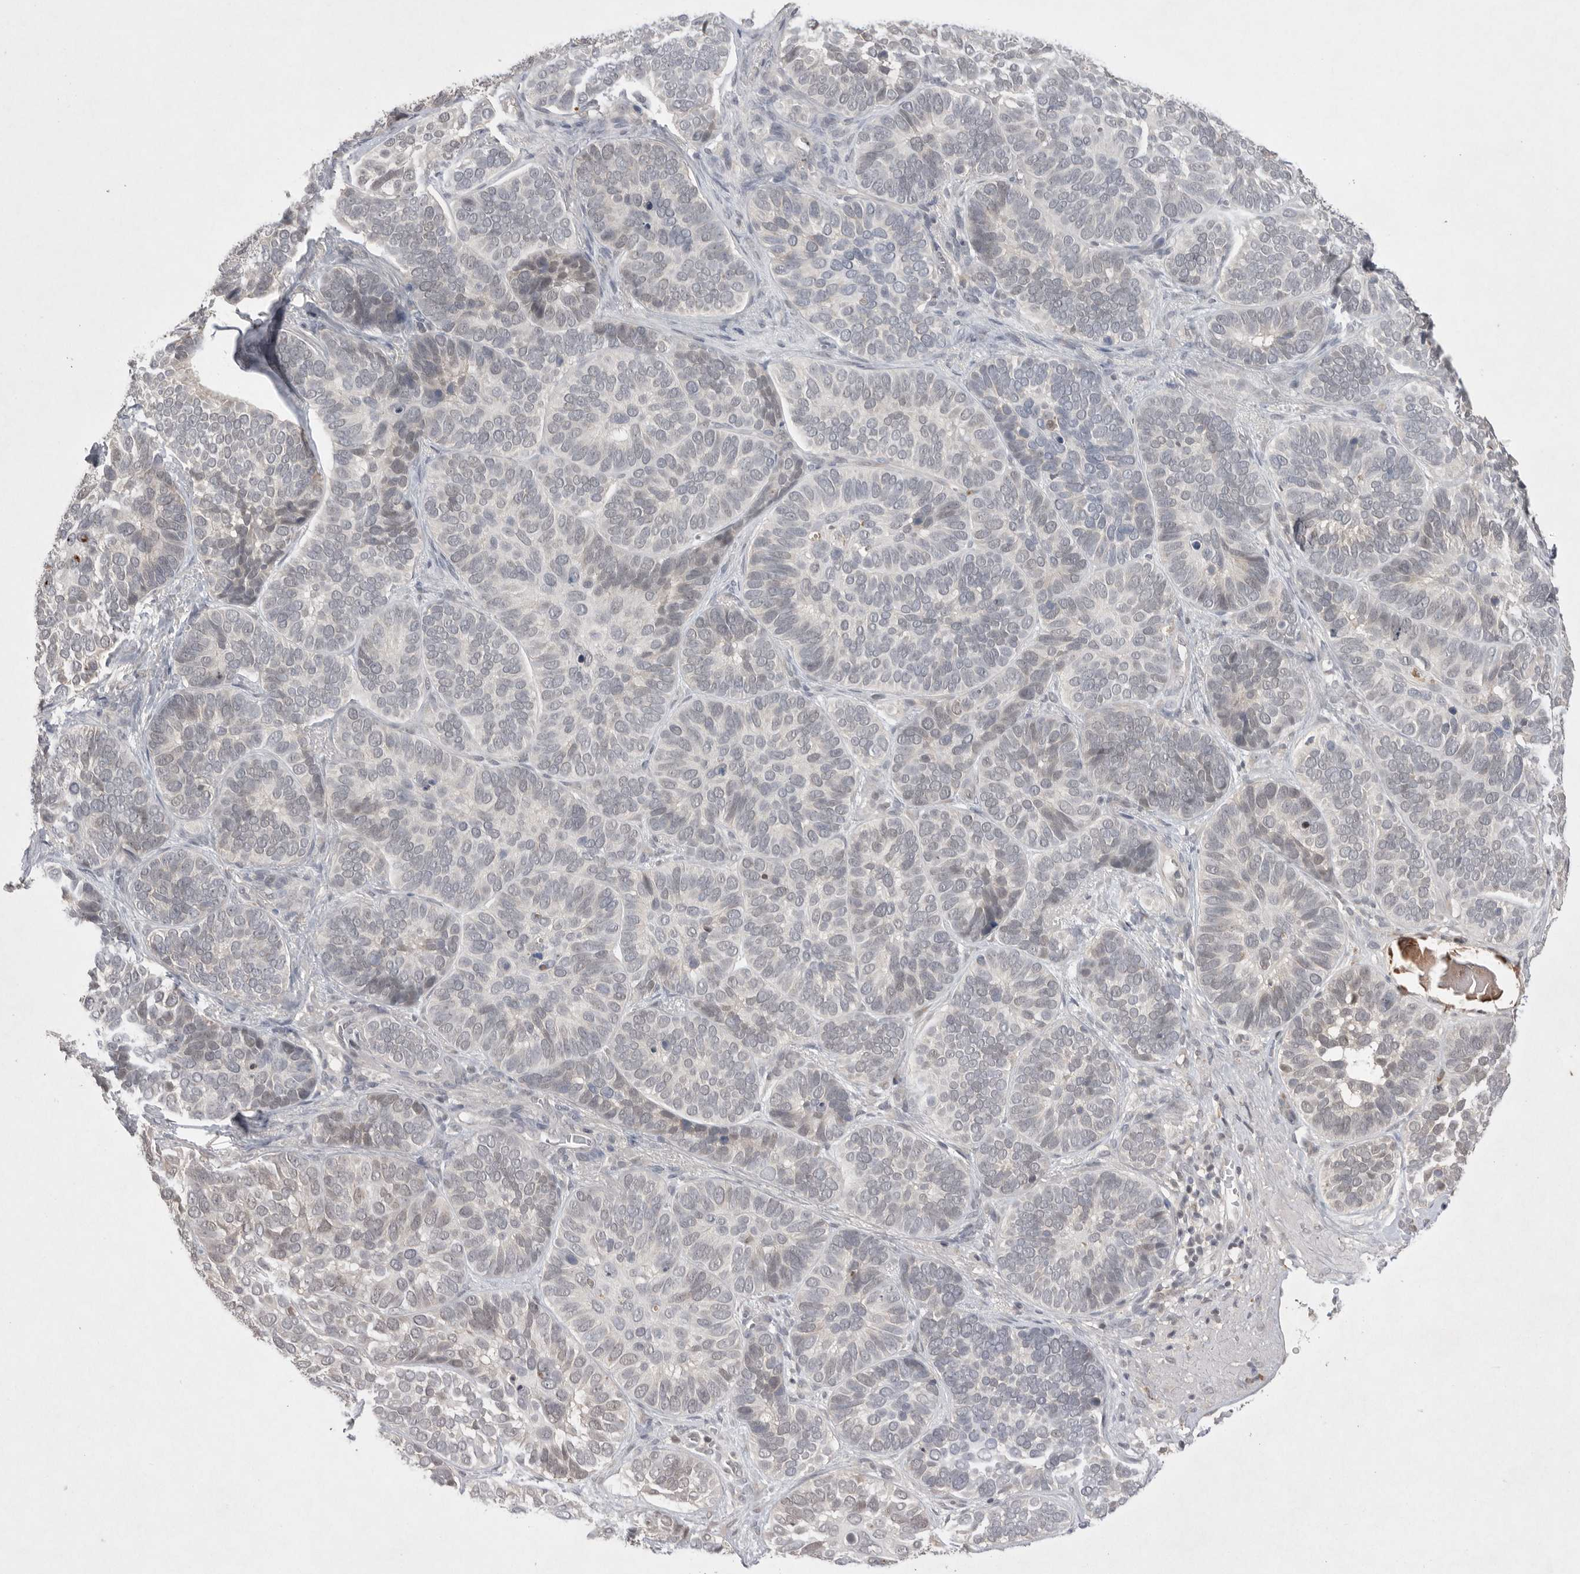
{"staining": {"intensity": "negative", "quantity": "none", "location": "none"}, "tissue": "skin cancer", "cell_type": "Tumor cells", "image_type": "cancer", "snomed": [{"axis": "morphology", "description": "Basal cell carcinoma"}, {"axis": "topography", "description": "Skin"}], "caption": "There is no significant expression in tumor cells of skin basal cell carcinoma.", "gene": "HUS1", "patient": {"sex": "male", "age": 62}}